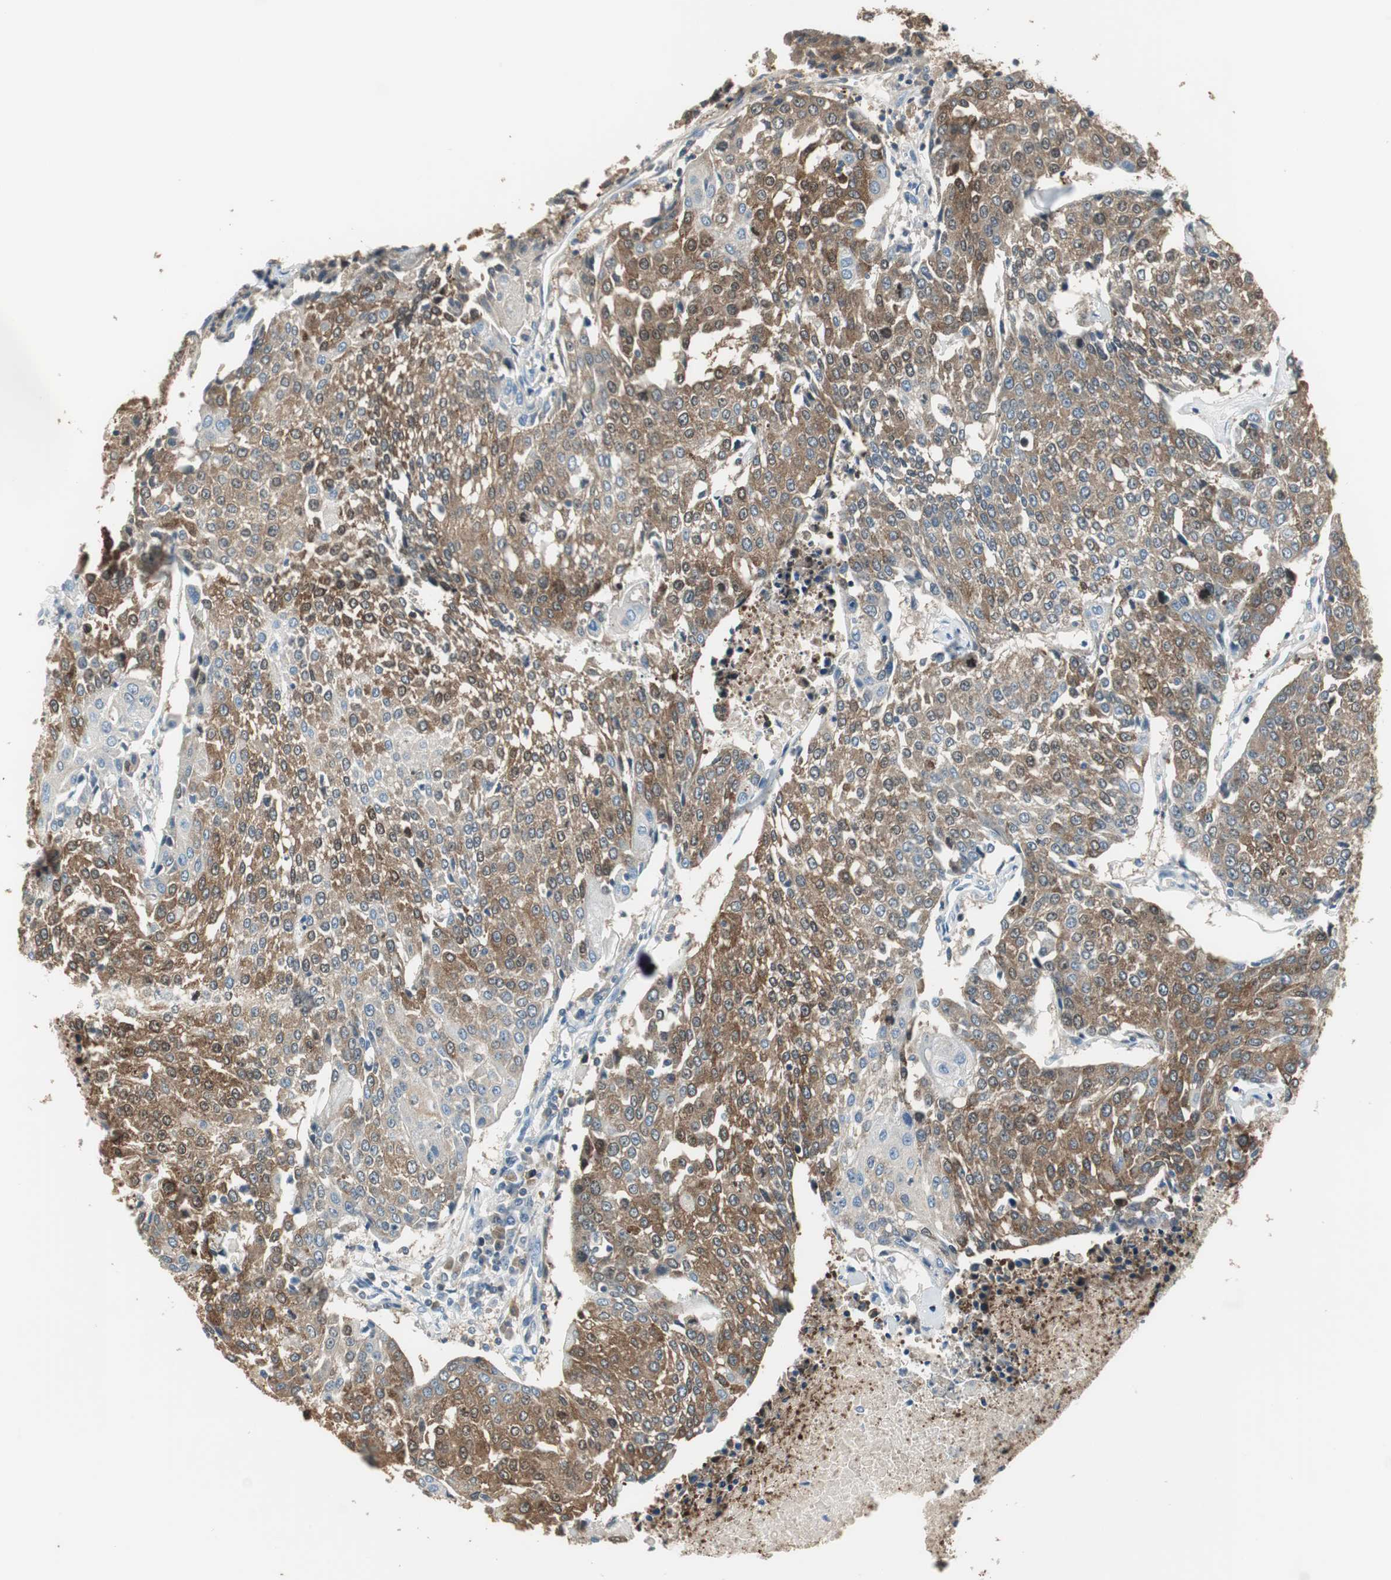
{"staining": {"intensity": "moderate", "quantity": ">75%", "location": "cytoplasmic/membranous"}, "tissue": "urothelial cancer", "cell_type": "Tumor cells", "image_type": "cancer", "snomed": [{"axis": "morphology", "description": "Urothelial carcinoma, High grade"}, {"axis": "topography", "description": "Urinary bladder"}], "caption": "A medium amount of moderate cytoplasmic/membranous staining is present in approximately >75% of tumor cells in urothelial carcinoma (high-grade) tissue. Immunohistochemistry (ihc) stains the protein in brown and the nuclei are stained blue.", "gene": "MSTO1", "patient": {"sex": "female", "age": 85}}